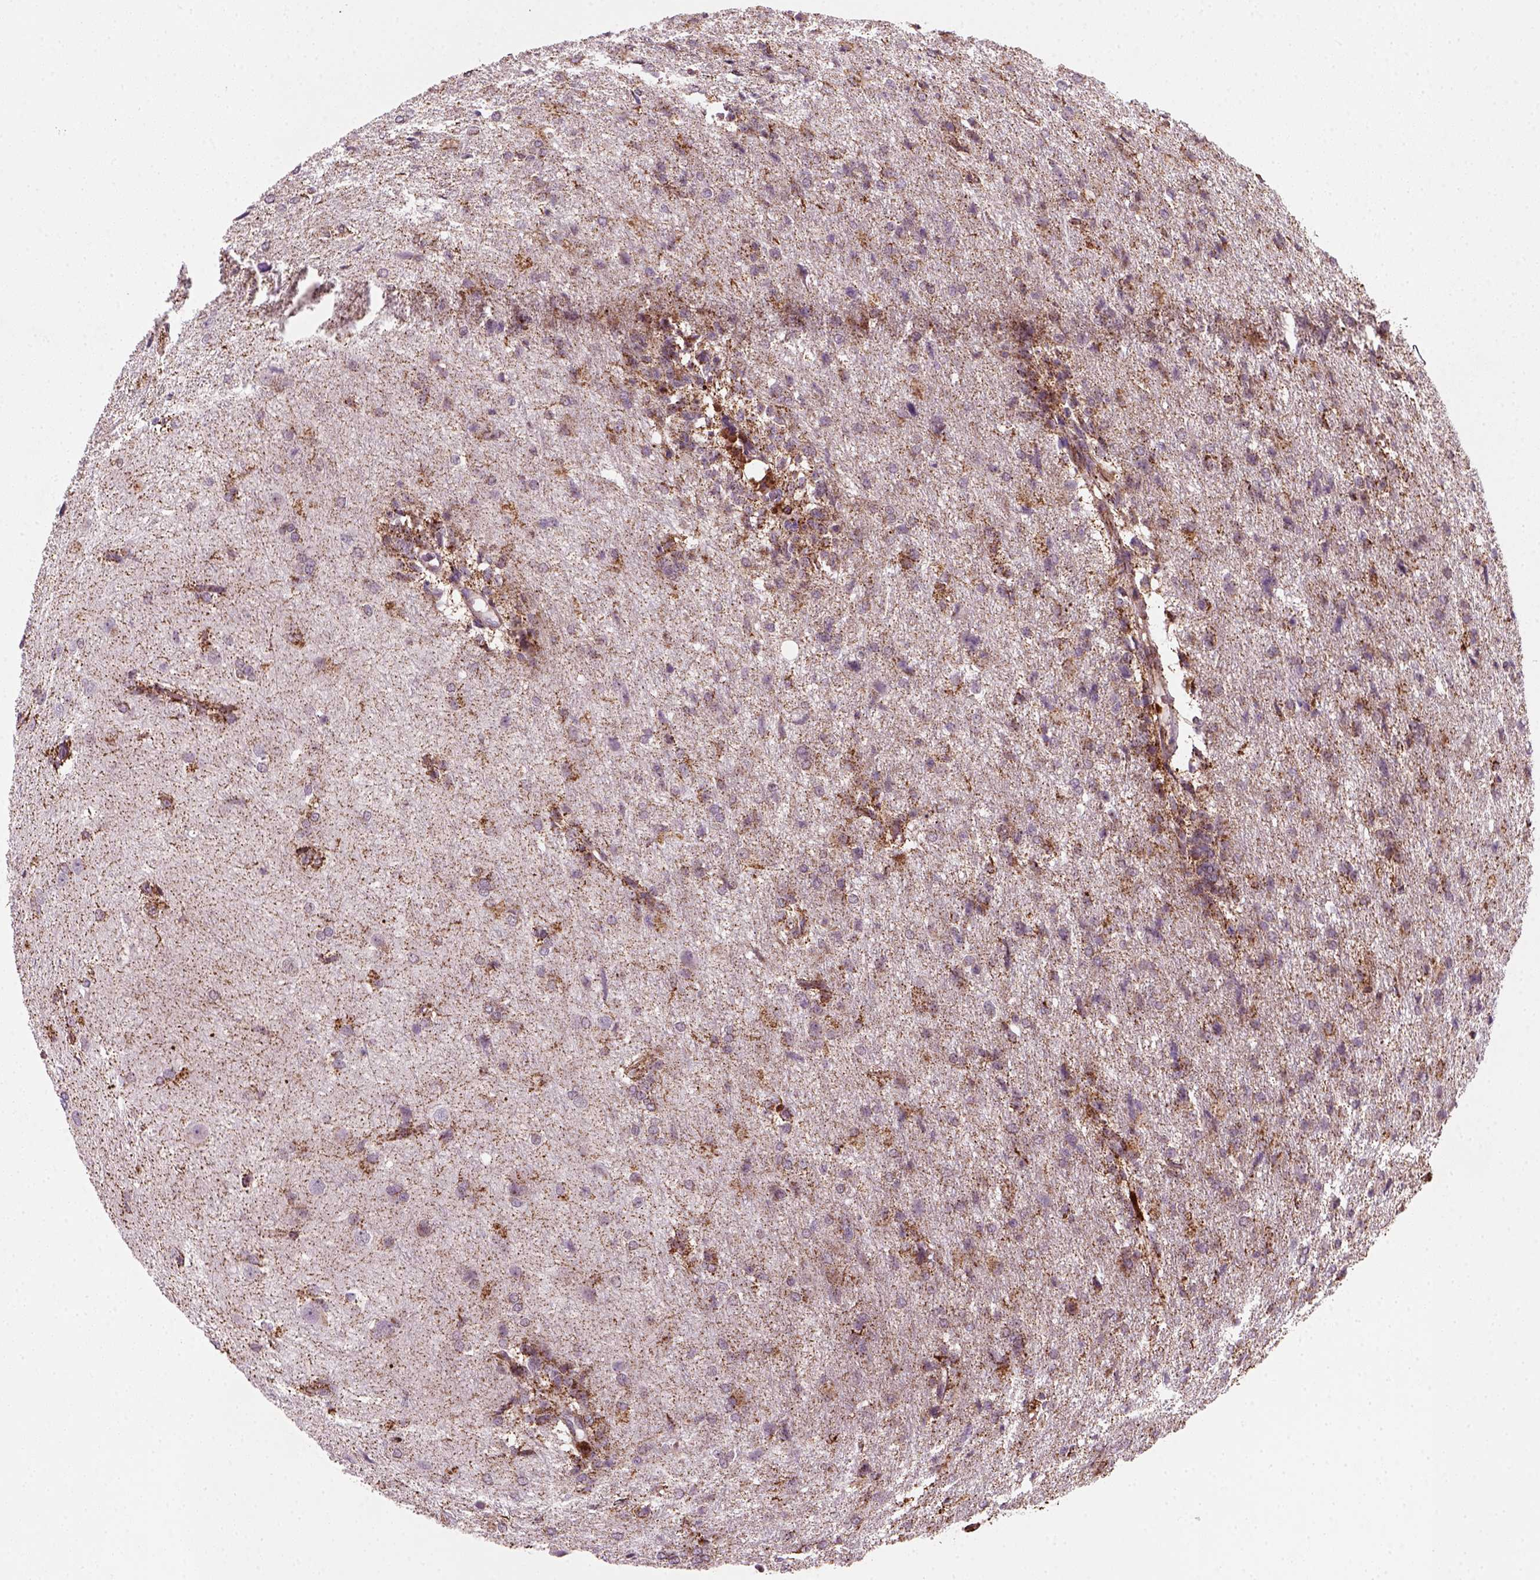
{"staining": {"intensity": "negative", "quantity": "none", "location": "none"}, "tissue": "glioma", "cell_type": "Tumor cells", "image_type": "cancer", "snomed": [{"axis": "morphology", "description": "Glioma, malignant, High grade"}, {"axis": "topography", "description": "Brain"}], "caption": "An IHC image of high-grade glioma (malignant) is shown. There is no staining in tumor cells of high-grade glioma (malignant).", "gene": "NUDT16L1", "patient": {"sex": "male", "age": 68}}